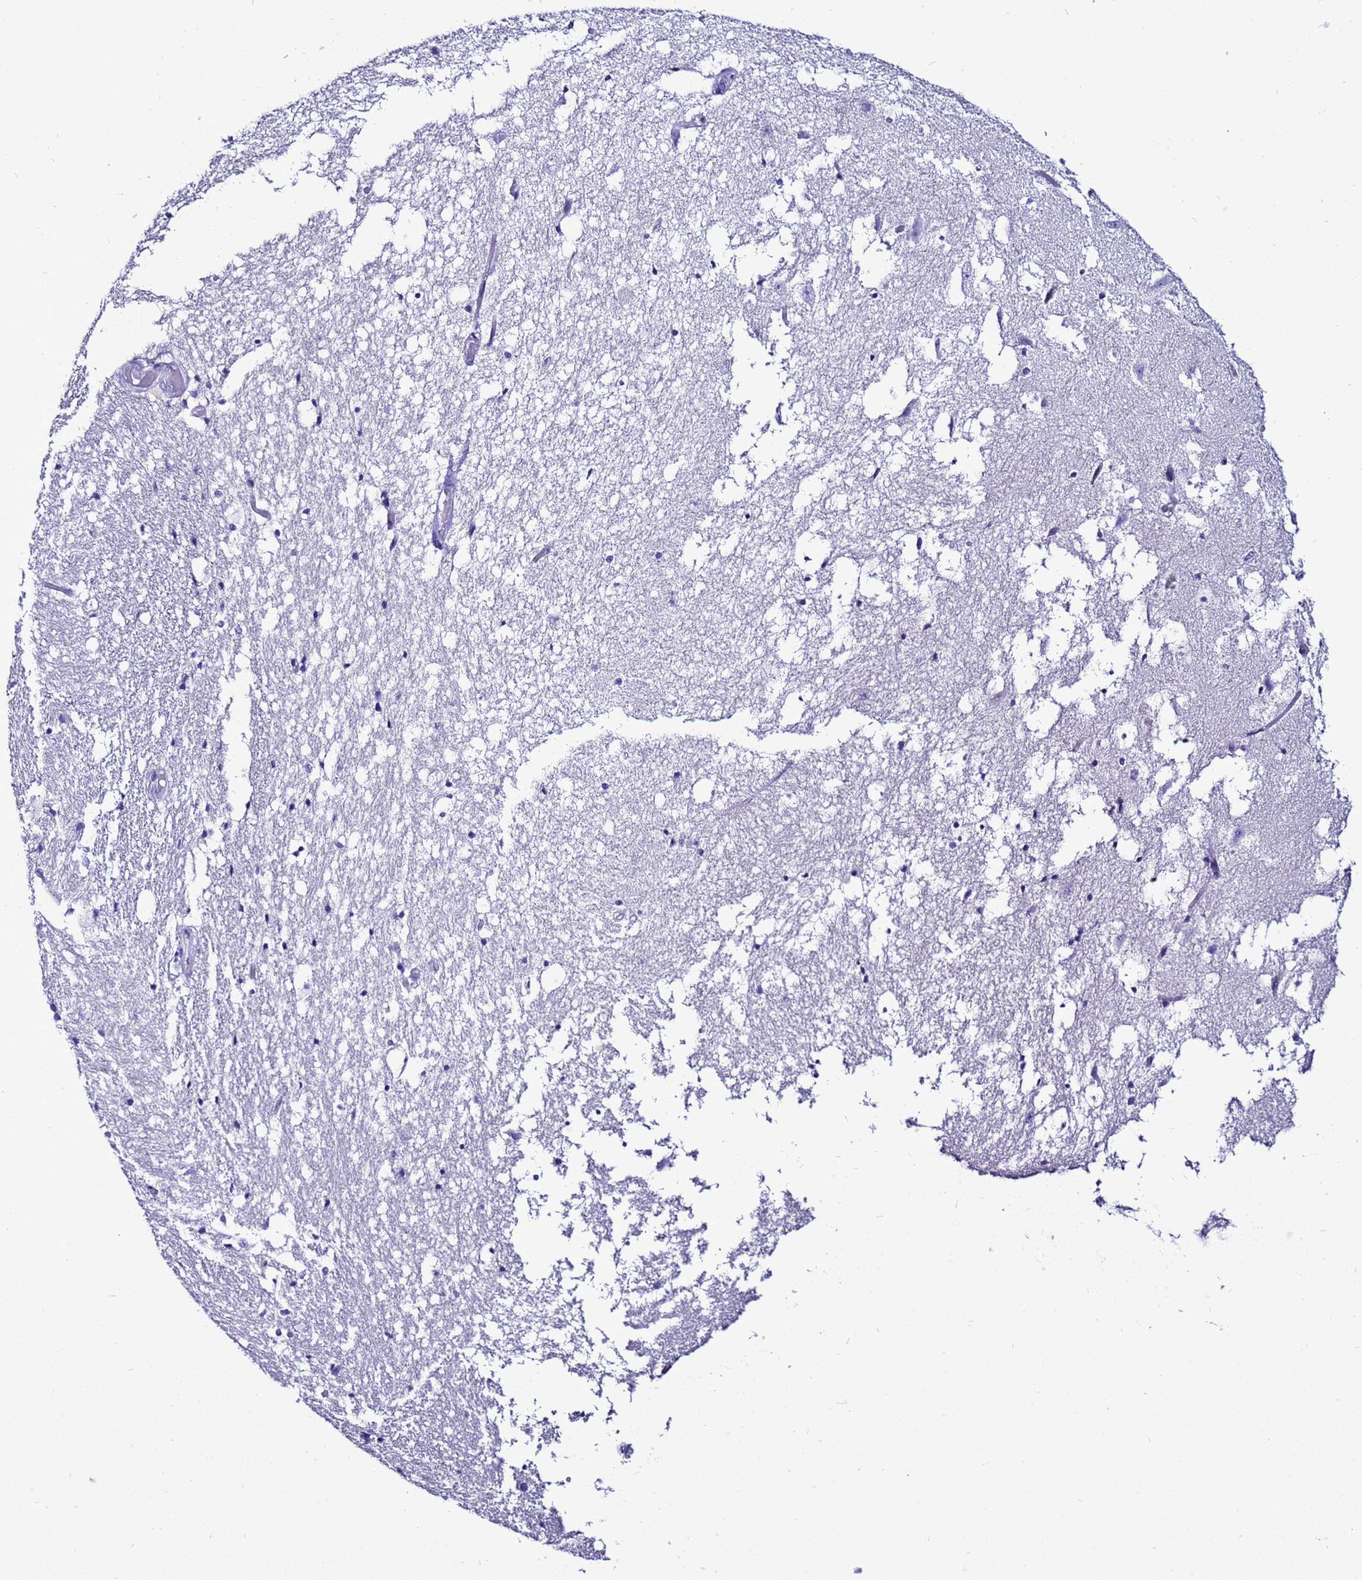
{"staining": {"intensity": "negative", "quantity": "none", "location": "none"}, "tissue": "hippocampus", "cell_type": "Glial cells", "image_type": "normal", "snomed": [{"axis": "morphology", "description": "Normal tissue, NOS"}, {"axis": "topography", "description": "Hippocampus"}], "caption": "This is an IHC photomicrograph of unremarkable human hippocampus. There is no expression in glial cells.", "gene": "BEST2", "patient": {"sex": "female", "age": 52}}